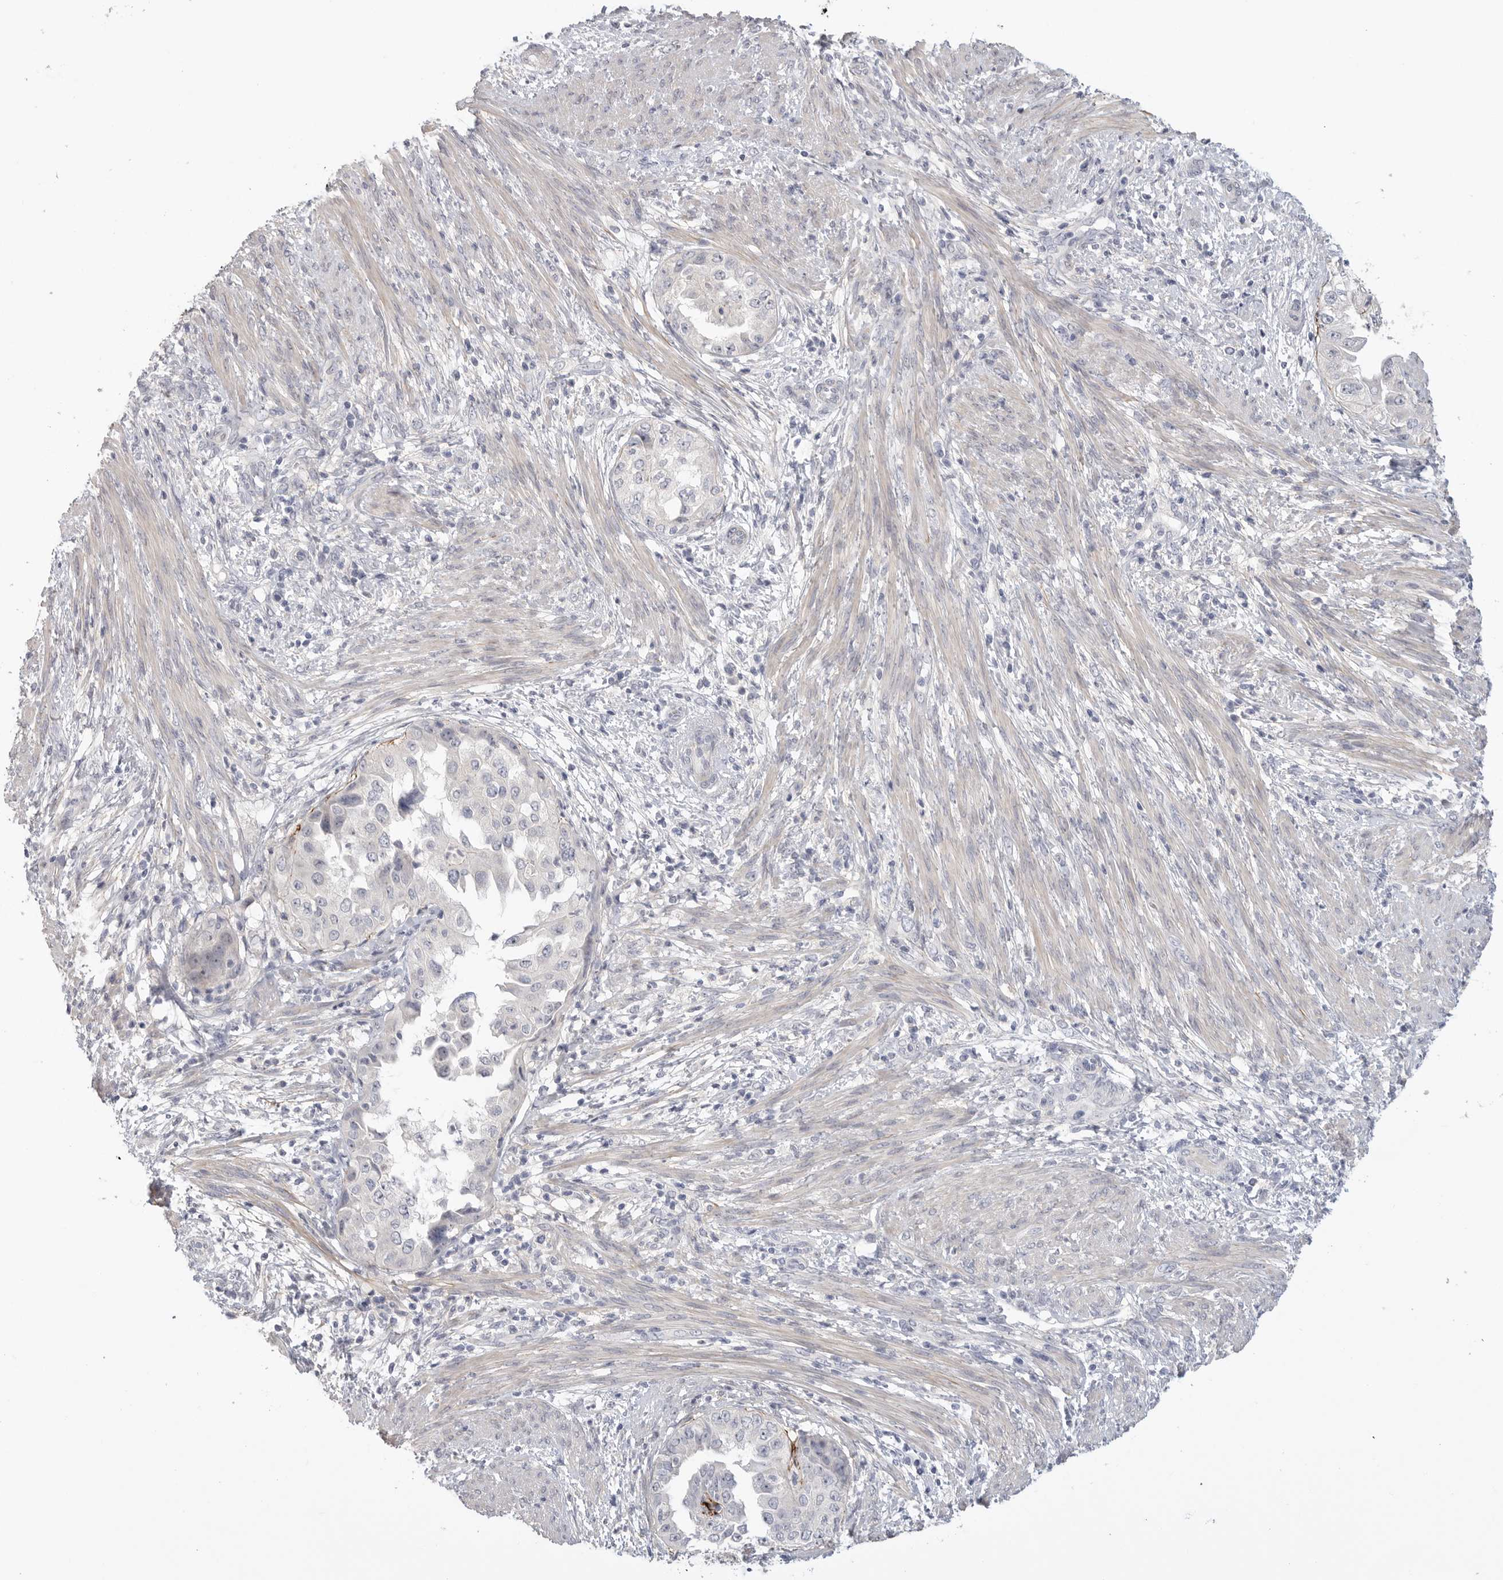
{"staining": {"intensity": "negative", "quantity": "none", "location": "none"}, "tissue": "endometrial cancer", "cell_type": "Tumor cells", "image_type": "cancer", "snomed": [{"axis": "morphology", "description": "Adenocarcinoma, NOS"}, {"axis": "topography", "description": "Endometrium"}], "caption": "Human adenocarcinoma (endometrial) stained for a protein using IHC shows no expression in tumor cells.", "gene": "FBN2", "patient": {"sex": "female", "age": 85}}